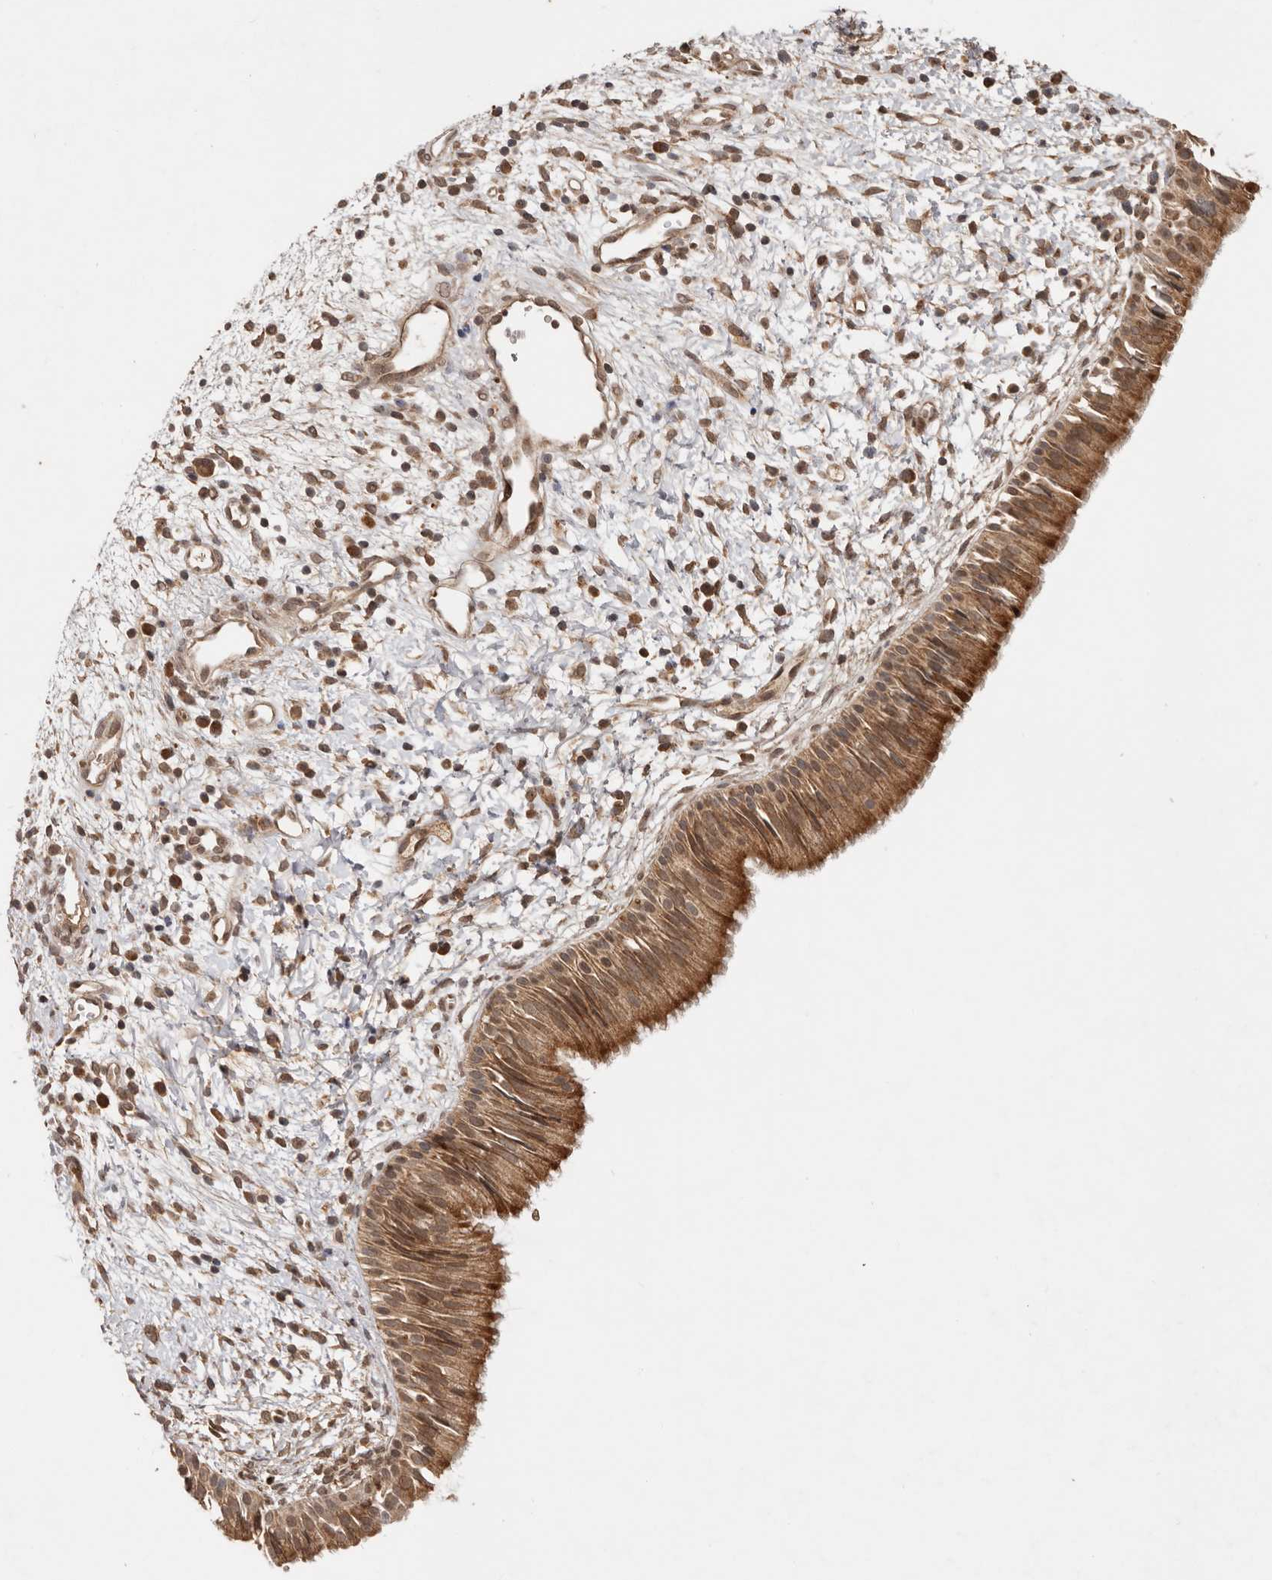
{"staining": {"intensity": "moderate", "quantity": ">75%", "location": "cytoplasmic/membranous,nuclear"}, "tissue": "nasopharynx", "cell_type": "Respiratory epithelial cells", "image_type": "normal", "snomed": [{"axis": "morphology", "description": "Normal tissue, NOS"}, {"axis": "topography", "description": "Nasopharynx"}], "caption": "Immunohistochemistry (IHC) photomicrograph of benign nasopharynx stained for a protein (brown), which reveals medium levels of moderate cytoplasmic/membranous,nuclear staining in about >75% of respiratory epithelial cells.", "gene": "TARS2", "patient": {"sex": "male", "age": 22}}